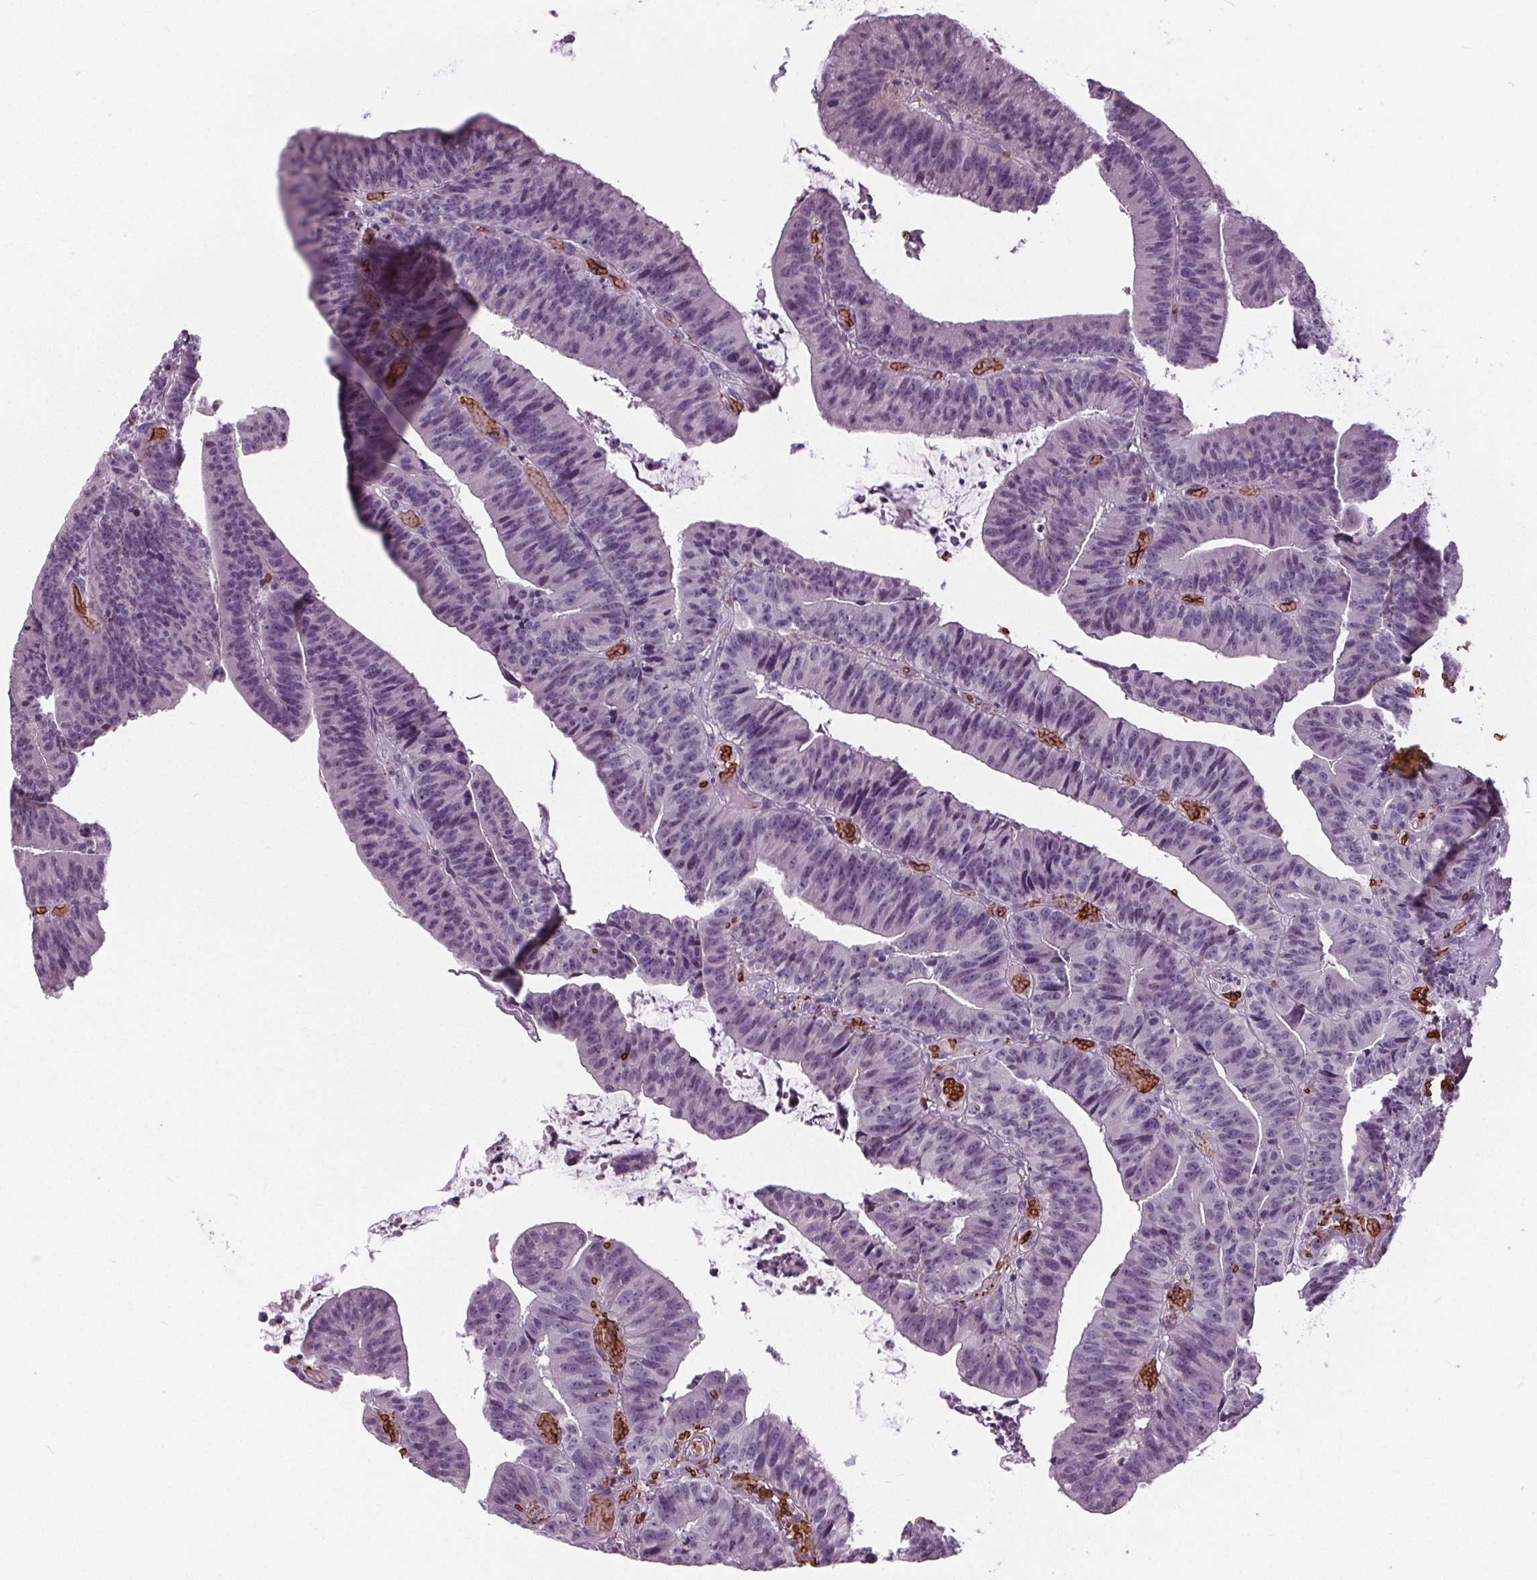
{"staining": {"intensity": "negative", "quantity": "none", "location": "none"}, "tissue": "colorectal cancer", "cell_type": "Tumor cells", "image_type": "cancer", "snomed": [{"axis": "morphology", "description": "Adenocarcinoma, NOS"}, {"axis": "topography", "description": "Colon"}], "caption": "An immunohistochemistry (IHC) histopathology image of colorectal adenocarcinoma is shown. There is no staining in tumor cells of colorectal adenocarcinoma. The staining was performed using DAB (3,3'-diaminobenzidine) to visualize the protein expression in brown, while the nuclei were stained in blue with hematoxylin (Magnification: 20x).", "gene": "SLC4A1", "patient": {"sex": "female", "age": 78}}